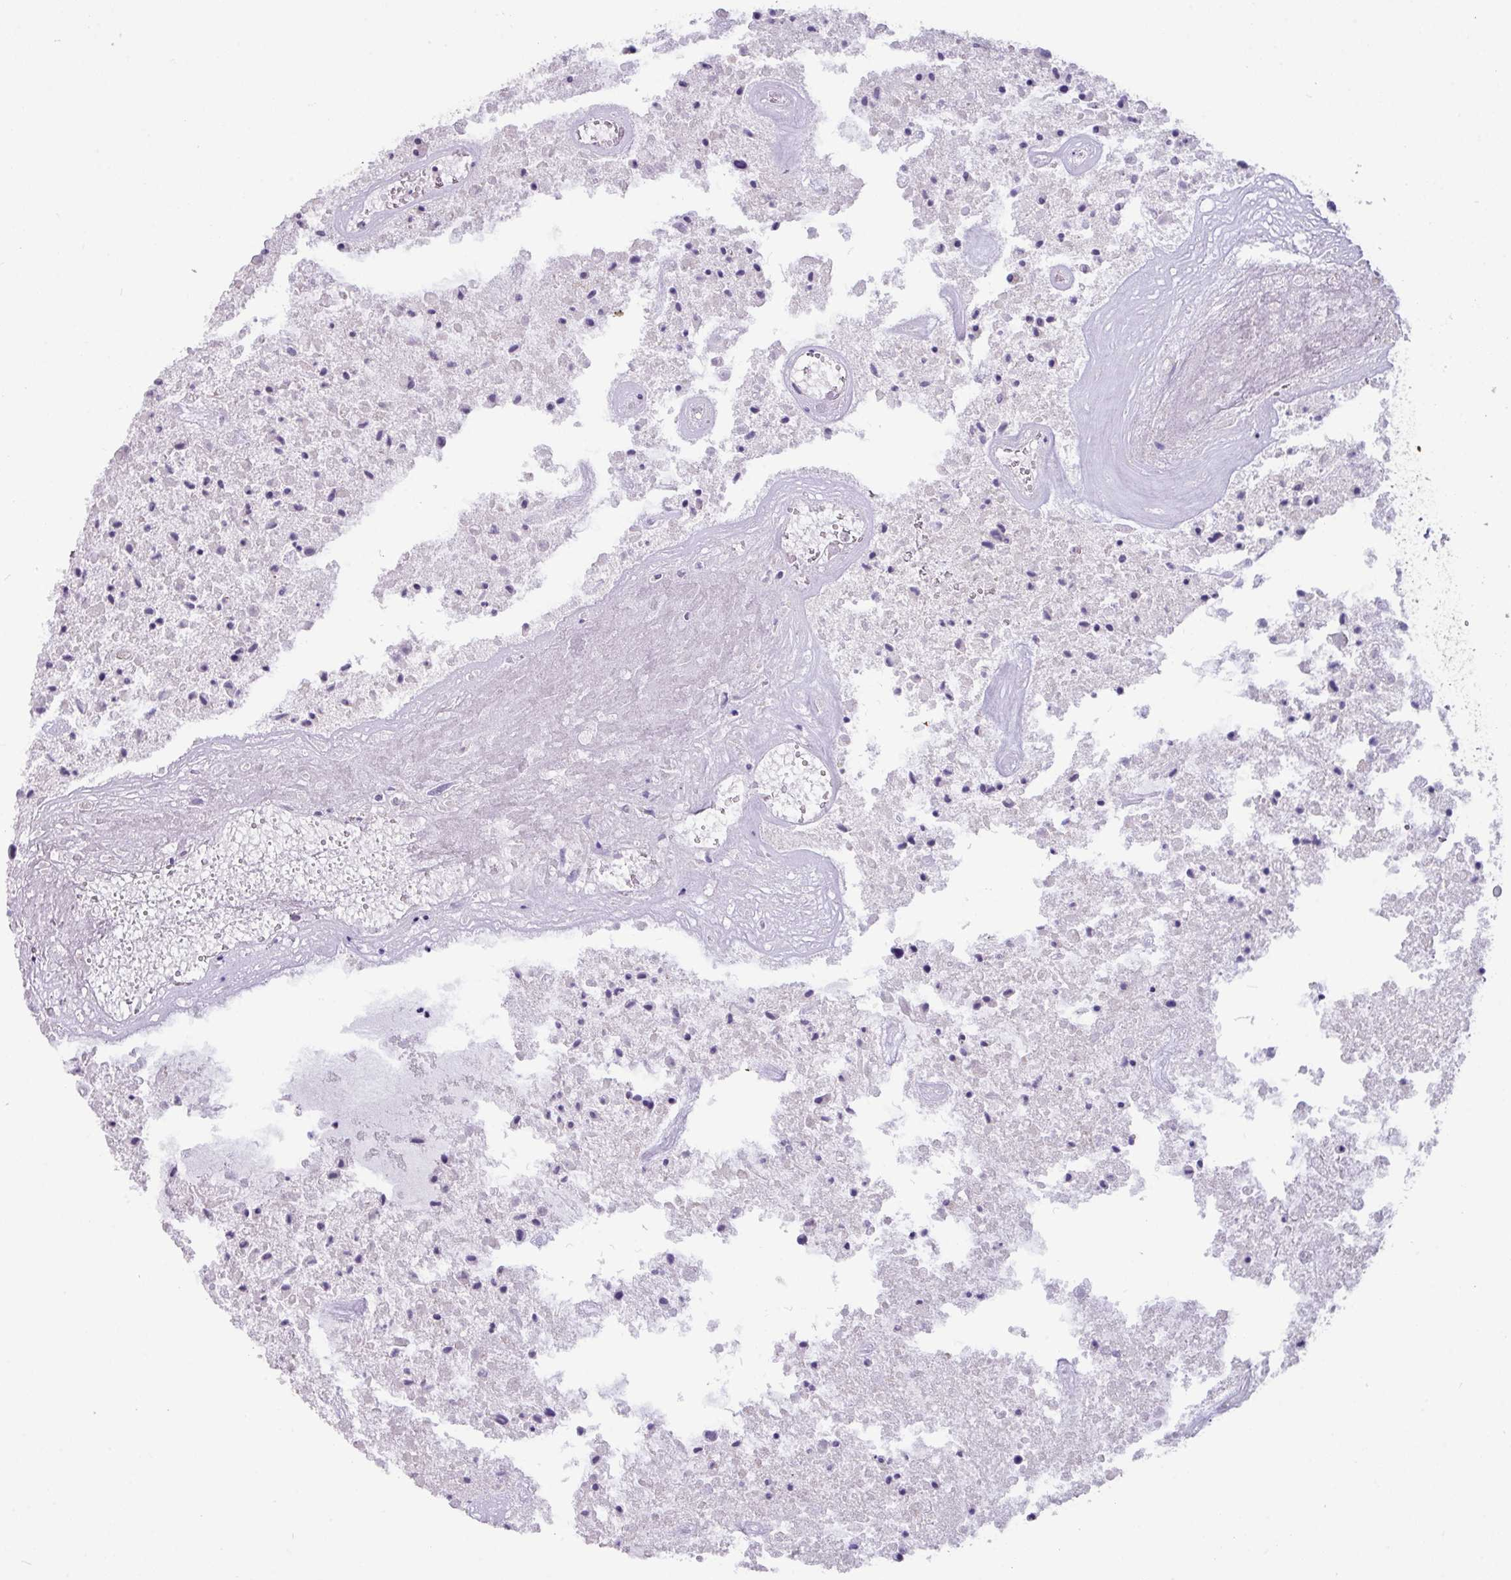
{"staining": {"intensity": "negative", "quantity": "none", "location": "none"}, "tissue": "glioma", "cell_type": "Tumor cells", "image_type": "cancer", "snomed": [{"axis": "morphology", "description": "Glioma, malignant, High grade"}, {"axis": "topography", "description": "Brain"}], "caption": "Human glioma stained for a protein using immunohistochemistry displays no positivity in tumor cells.", "gene": "NCCRP1", "patient": {"sex": "male", "age": 47}}